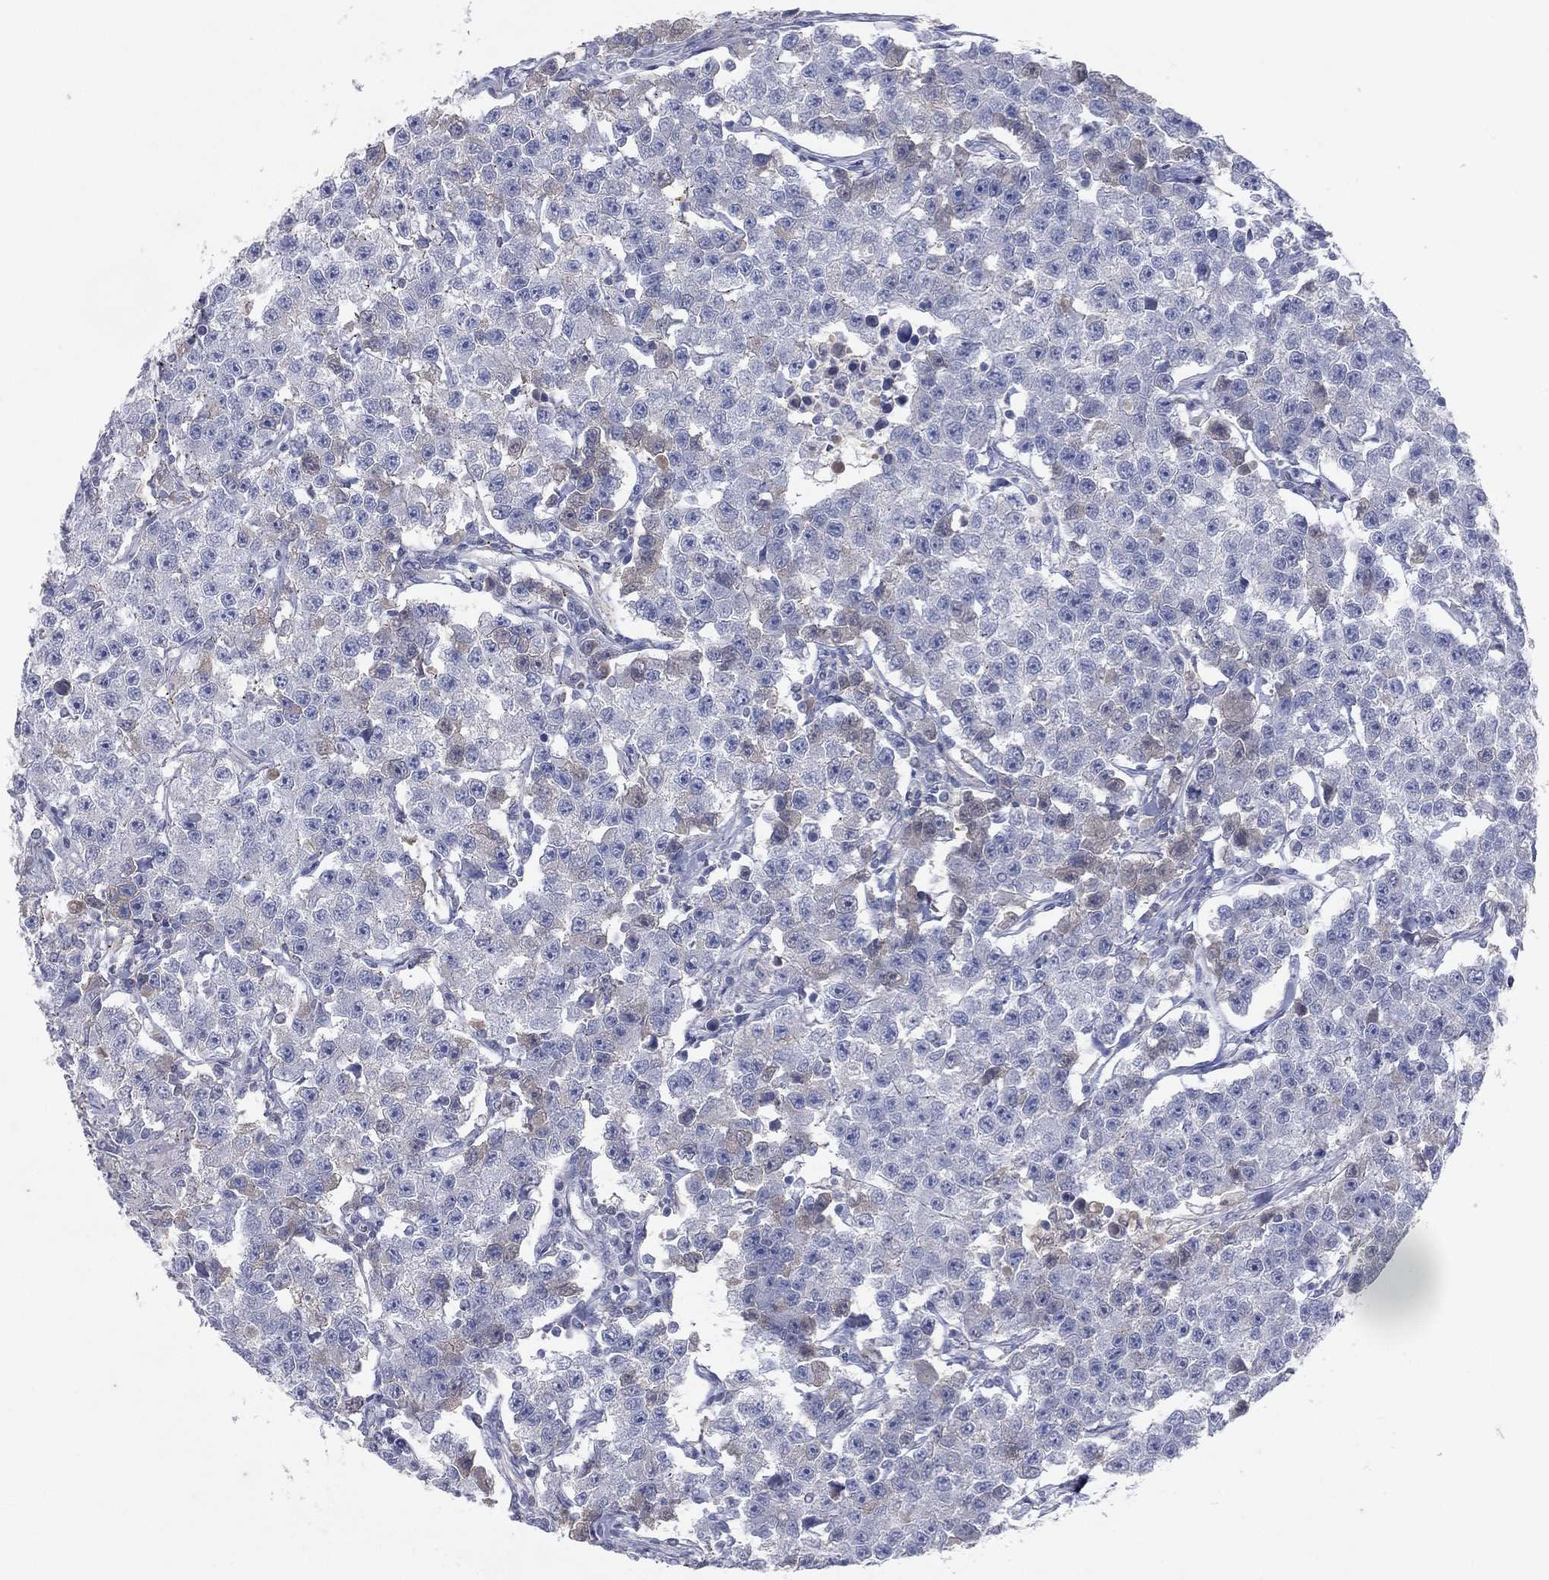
{"staining": {"intensity": "negative", "quantity": "none", "location": "none"}, "tissue": "testis cancer", "cell_type": "Tumor cells", "image_type": "cancer", "snomed": [{"axis": "morphology", "description": "Seminoma, NOS"}, {"axis": "topography", "description": "Testis"}], "caption": "A photomicrograph of human testis seminoma is negative for staining in tumor cells.", "gene": "CPT1B", "patient": {"sex": "male", "age": 59}}